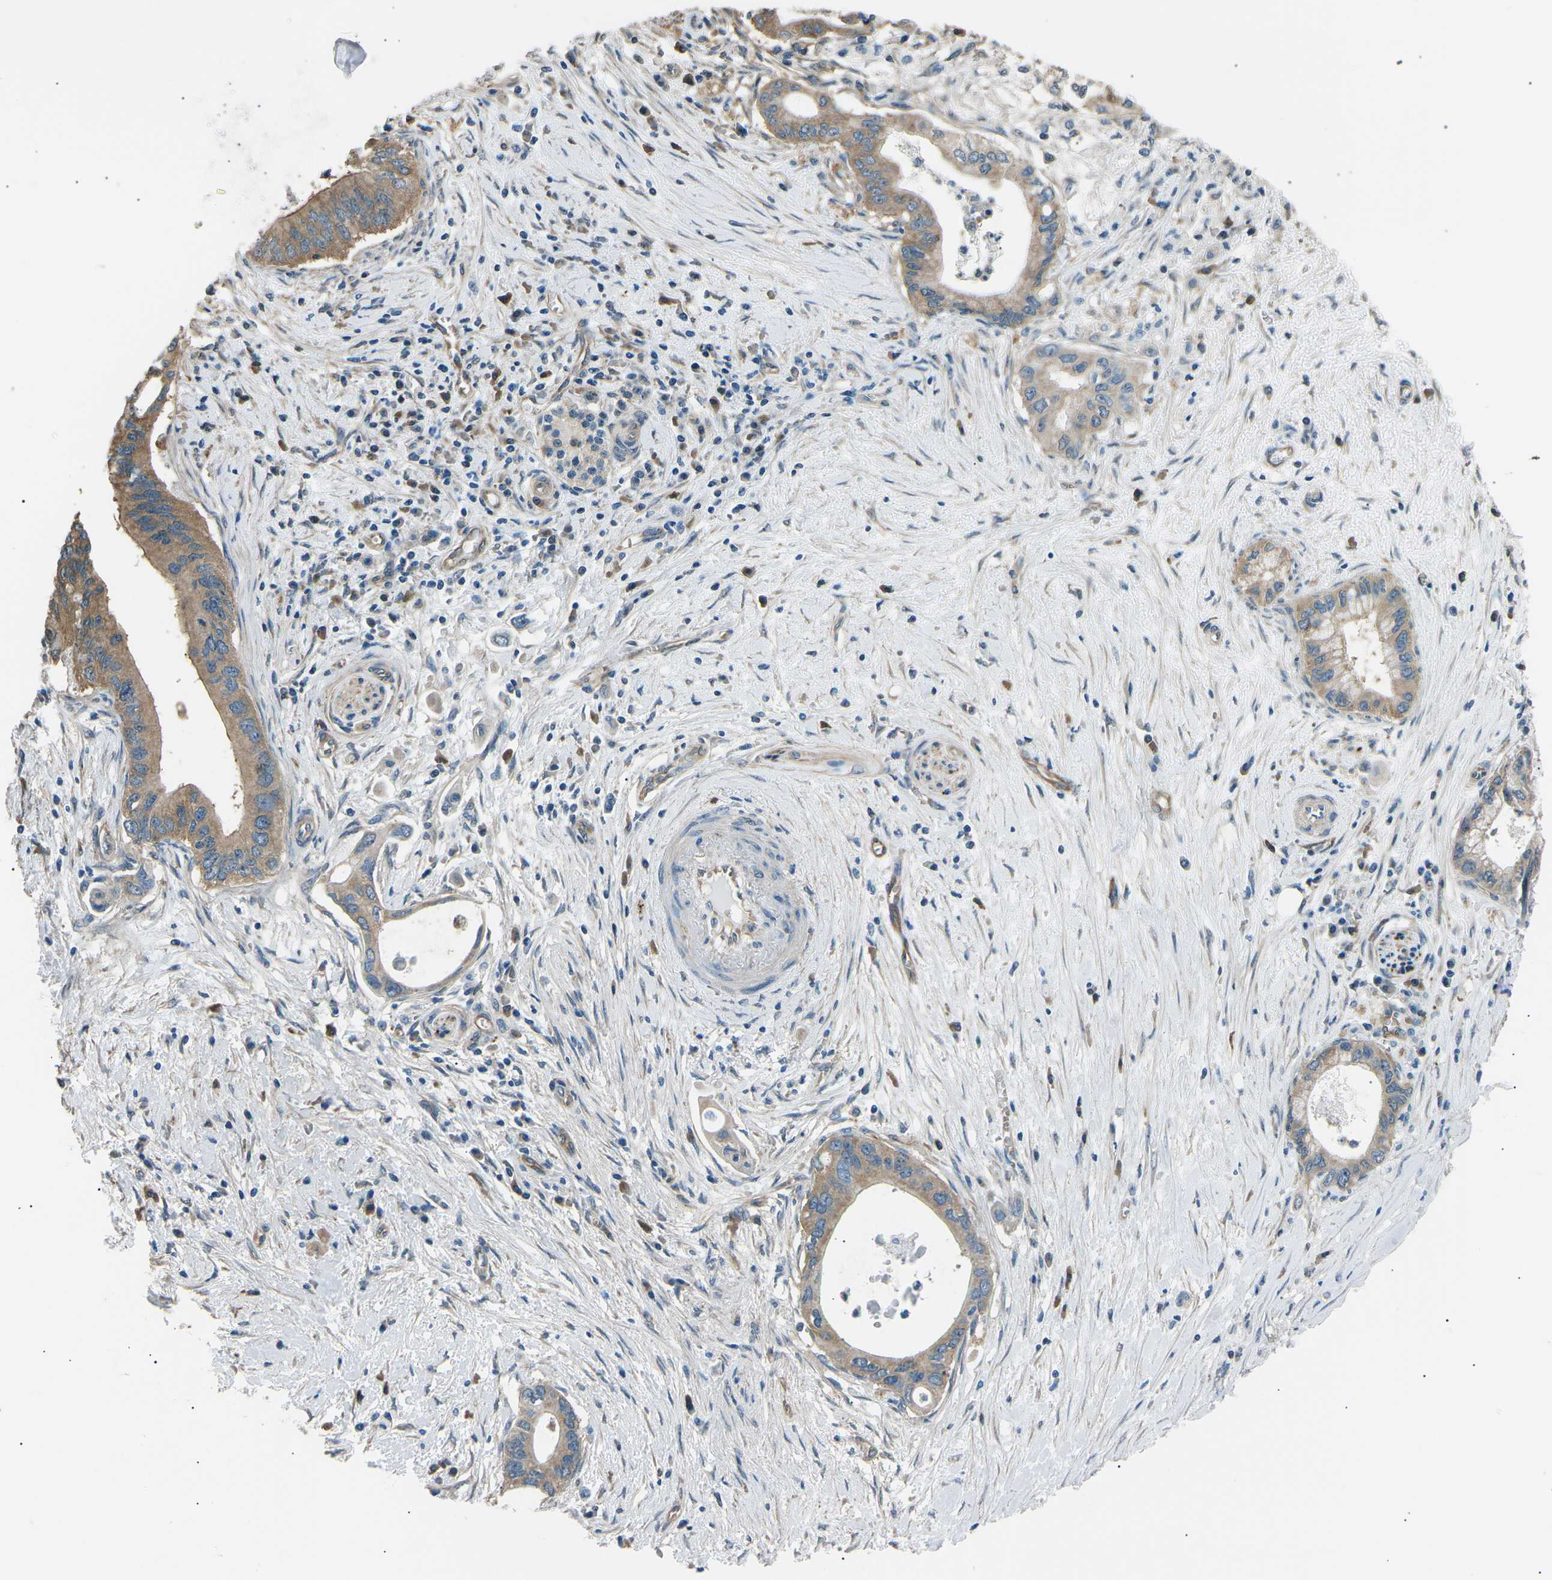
{"staining": {"intensity": "moderate", "quantity": ">75%", "location": "cytoplasmic/membranous"}, "tissue": "pancreatic cancer", "cell_type": "Tumor cells", "image_type": "cancer", "snomed": [{"axis": "morphology", "description": "Adenocarcinoma, NOS"}, {"axis": "topography", "description": "Pancreas"}], "caption": "Brown immunohistochemical staining in adenocarcinoma (pancreatic) displays moderate cytoplasmic/membranous expression in about >75% of tumor cells.", "gene": "SLK", "patient": {"sex": "female", "age": 73}}